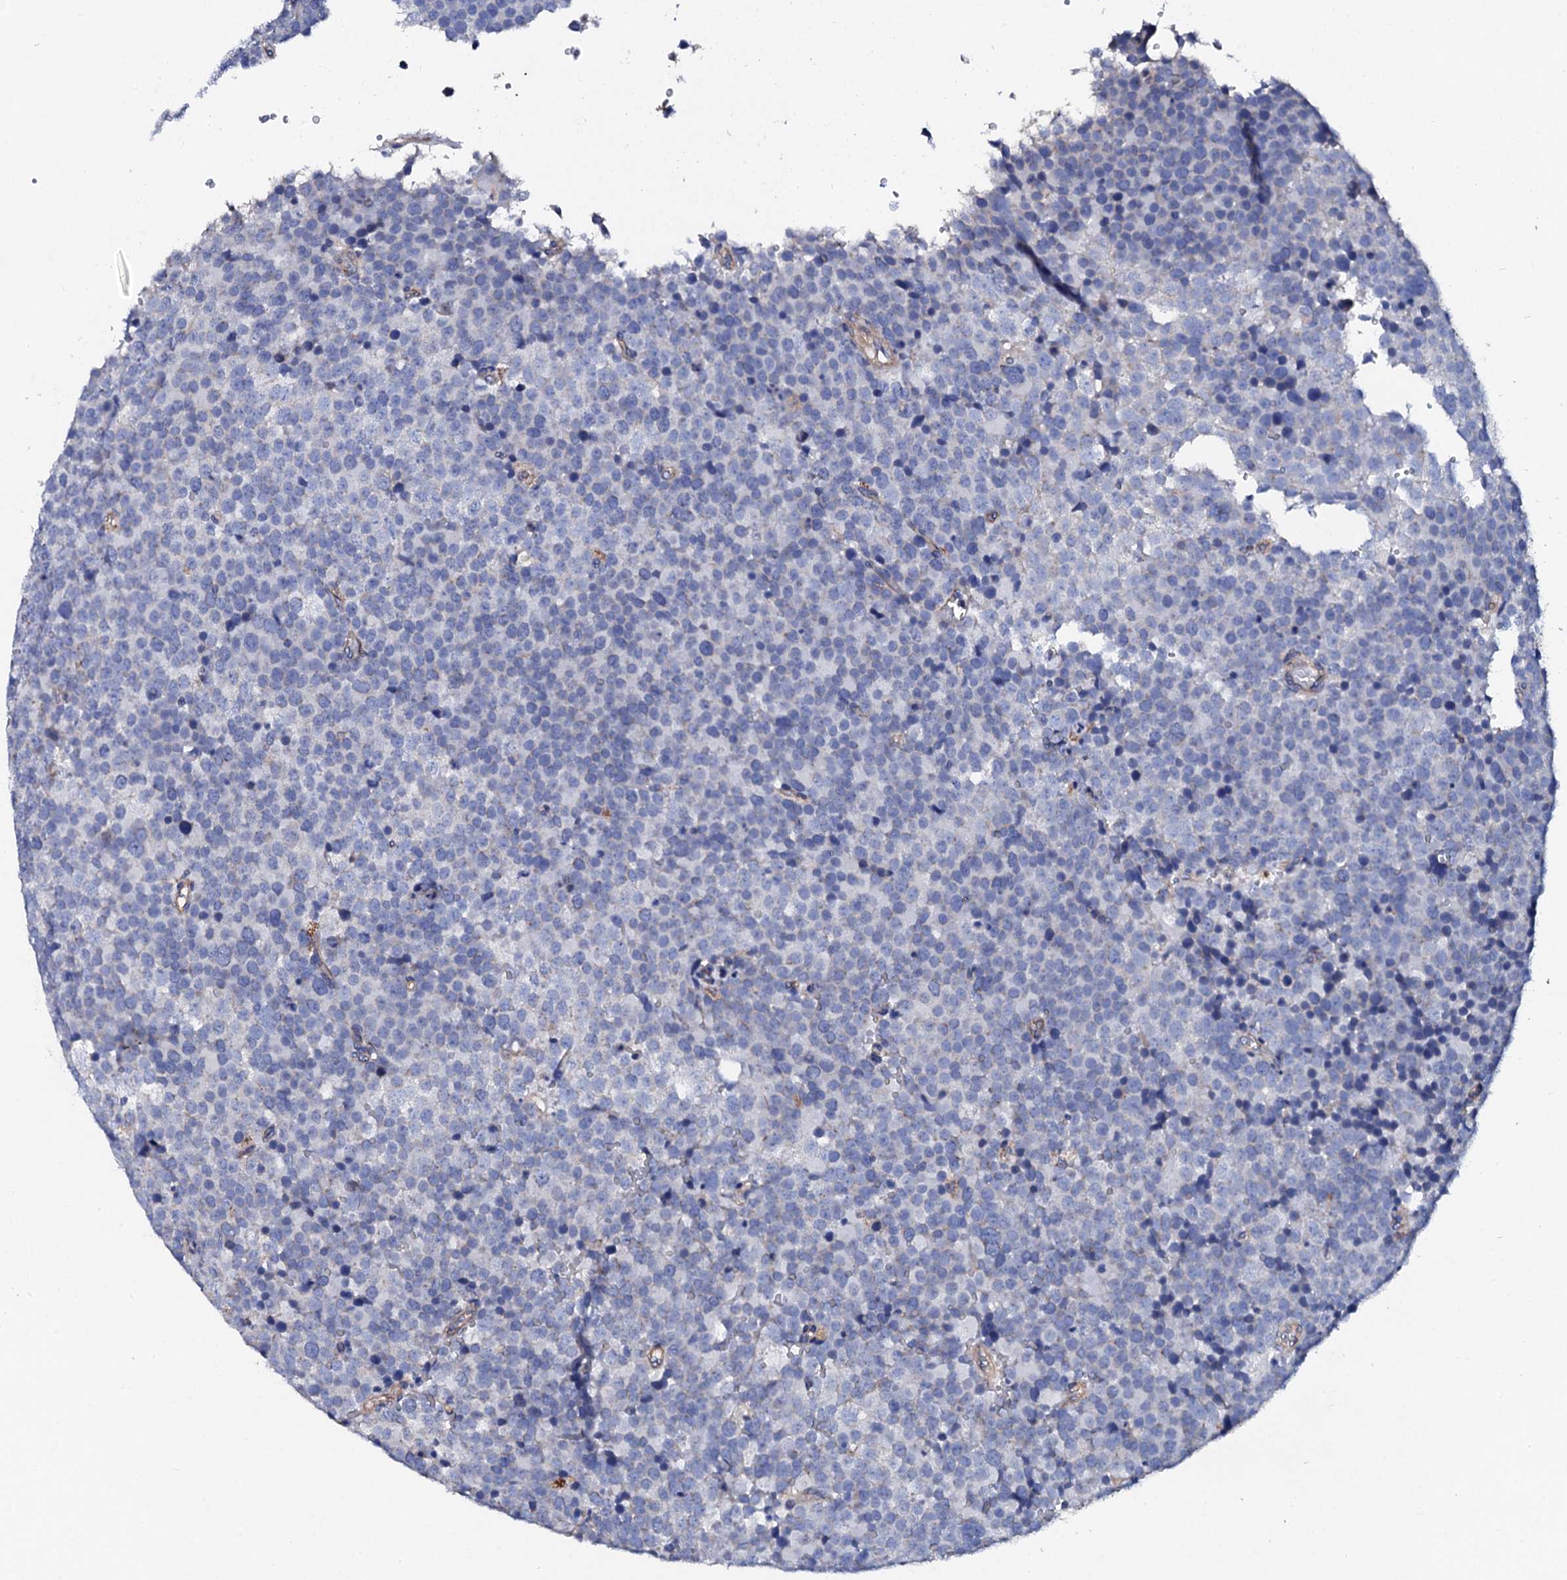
{"staining": {"intensity": "negative", "quantity": "none", "location": "none"}, "tissue": "testis cancer", "cell_type": "Tumor cells", "image_type": "cancer", "snomed": [{"axis": "morphology", "description": "Seminoma, NOS"}, {"axis": "topography", "description": "Testis"}], "caption": "A photomicrograph of seminoma (testis) stained for a protein displays no brown staining in tumor cells.", "gene": "KLHL32", "patient": {"sex": "male", "age": 71}}